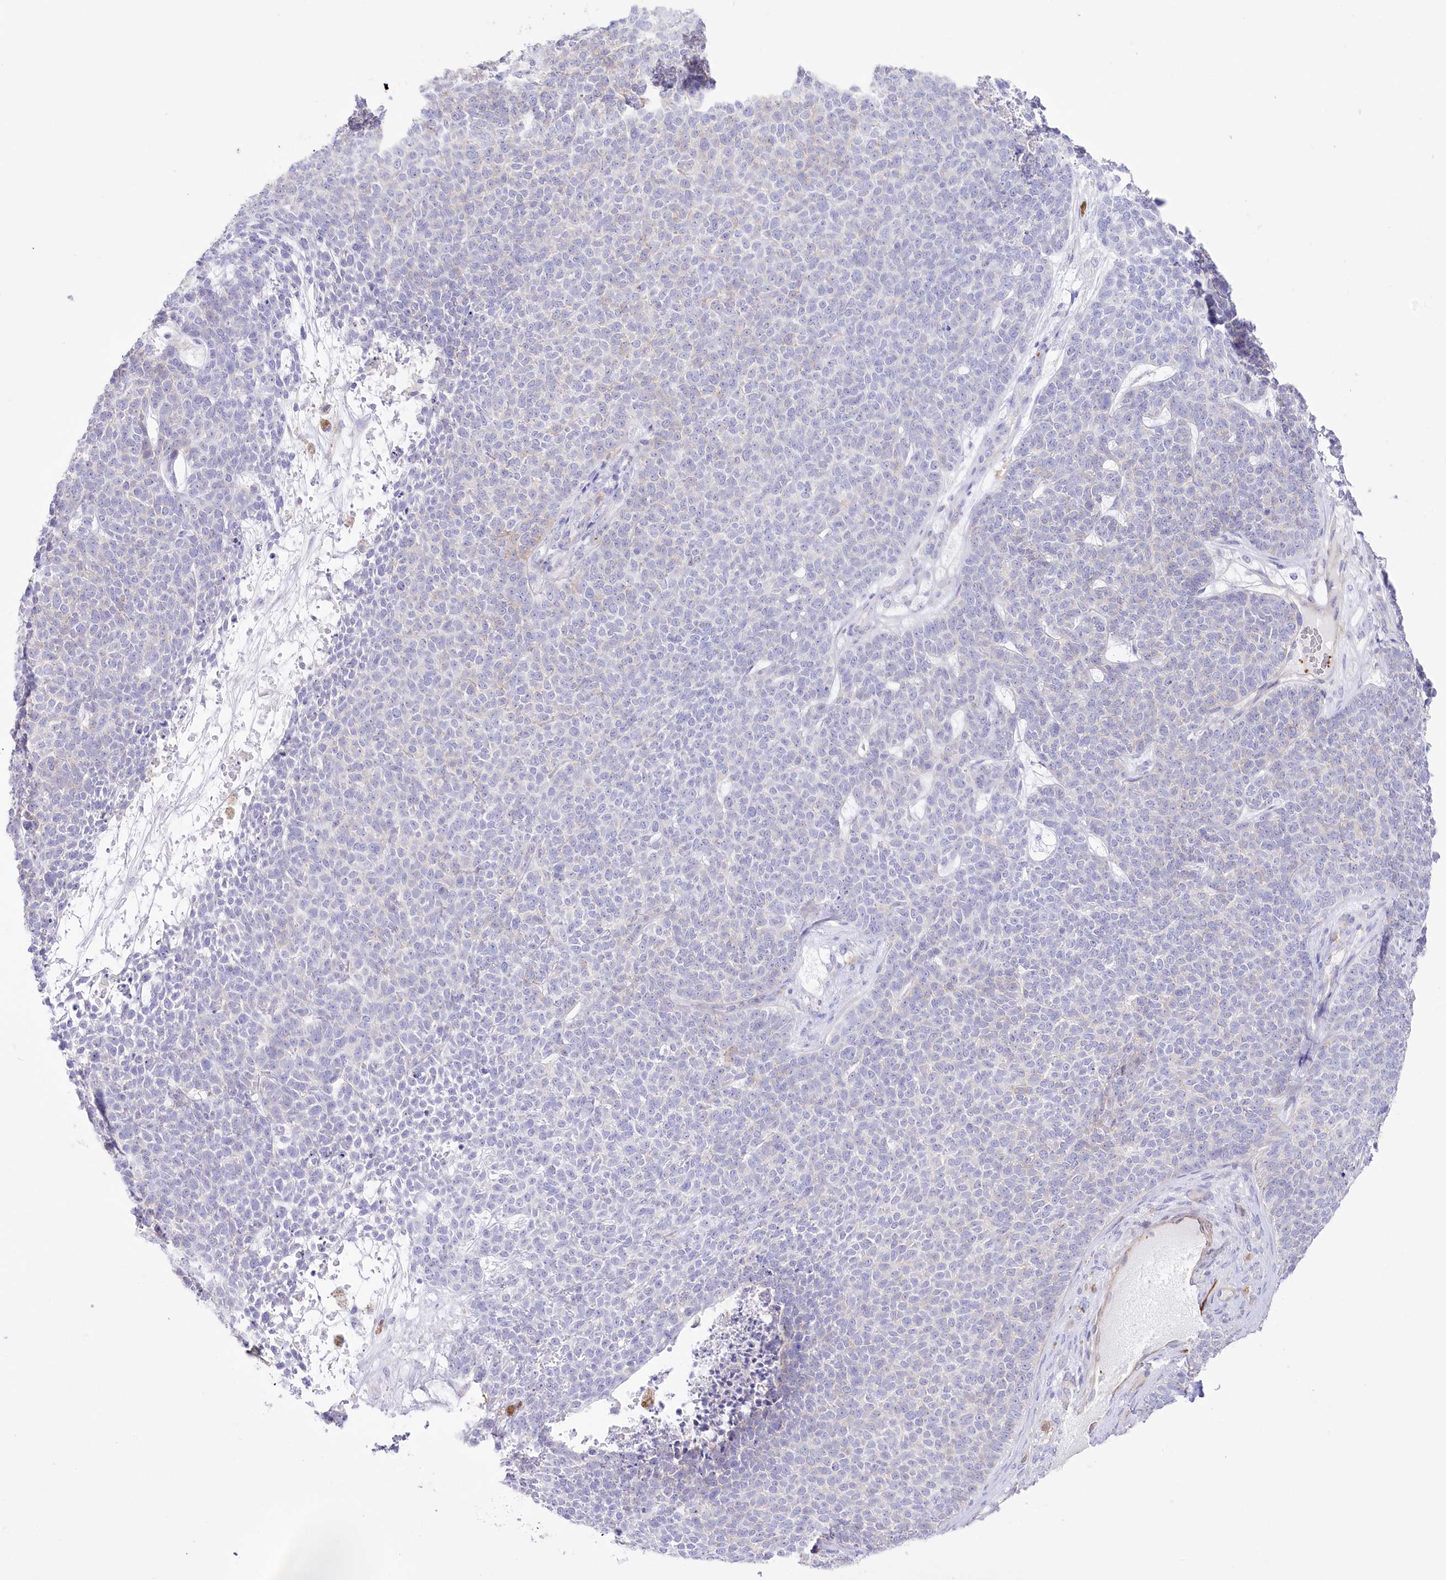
{"staining": {"intensity": "negative", "quantity": "none", "location": "none"}, "tissue": "skin cancer", "cell_type": "Tumor cells", "image_type": "cancer", "snomed": [{"axis": "morphology", "description": "Basal cell carcinoma"}, {"axis": "topography", "description": "Skin"}], "caption": "The photomicrograph displays no significant positivity in tumor cells of basal cell carcinoma (skin).", "gene": "SLC39A10", "patient": {"sex": "female", "age": 84}}